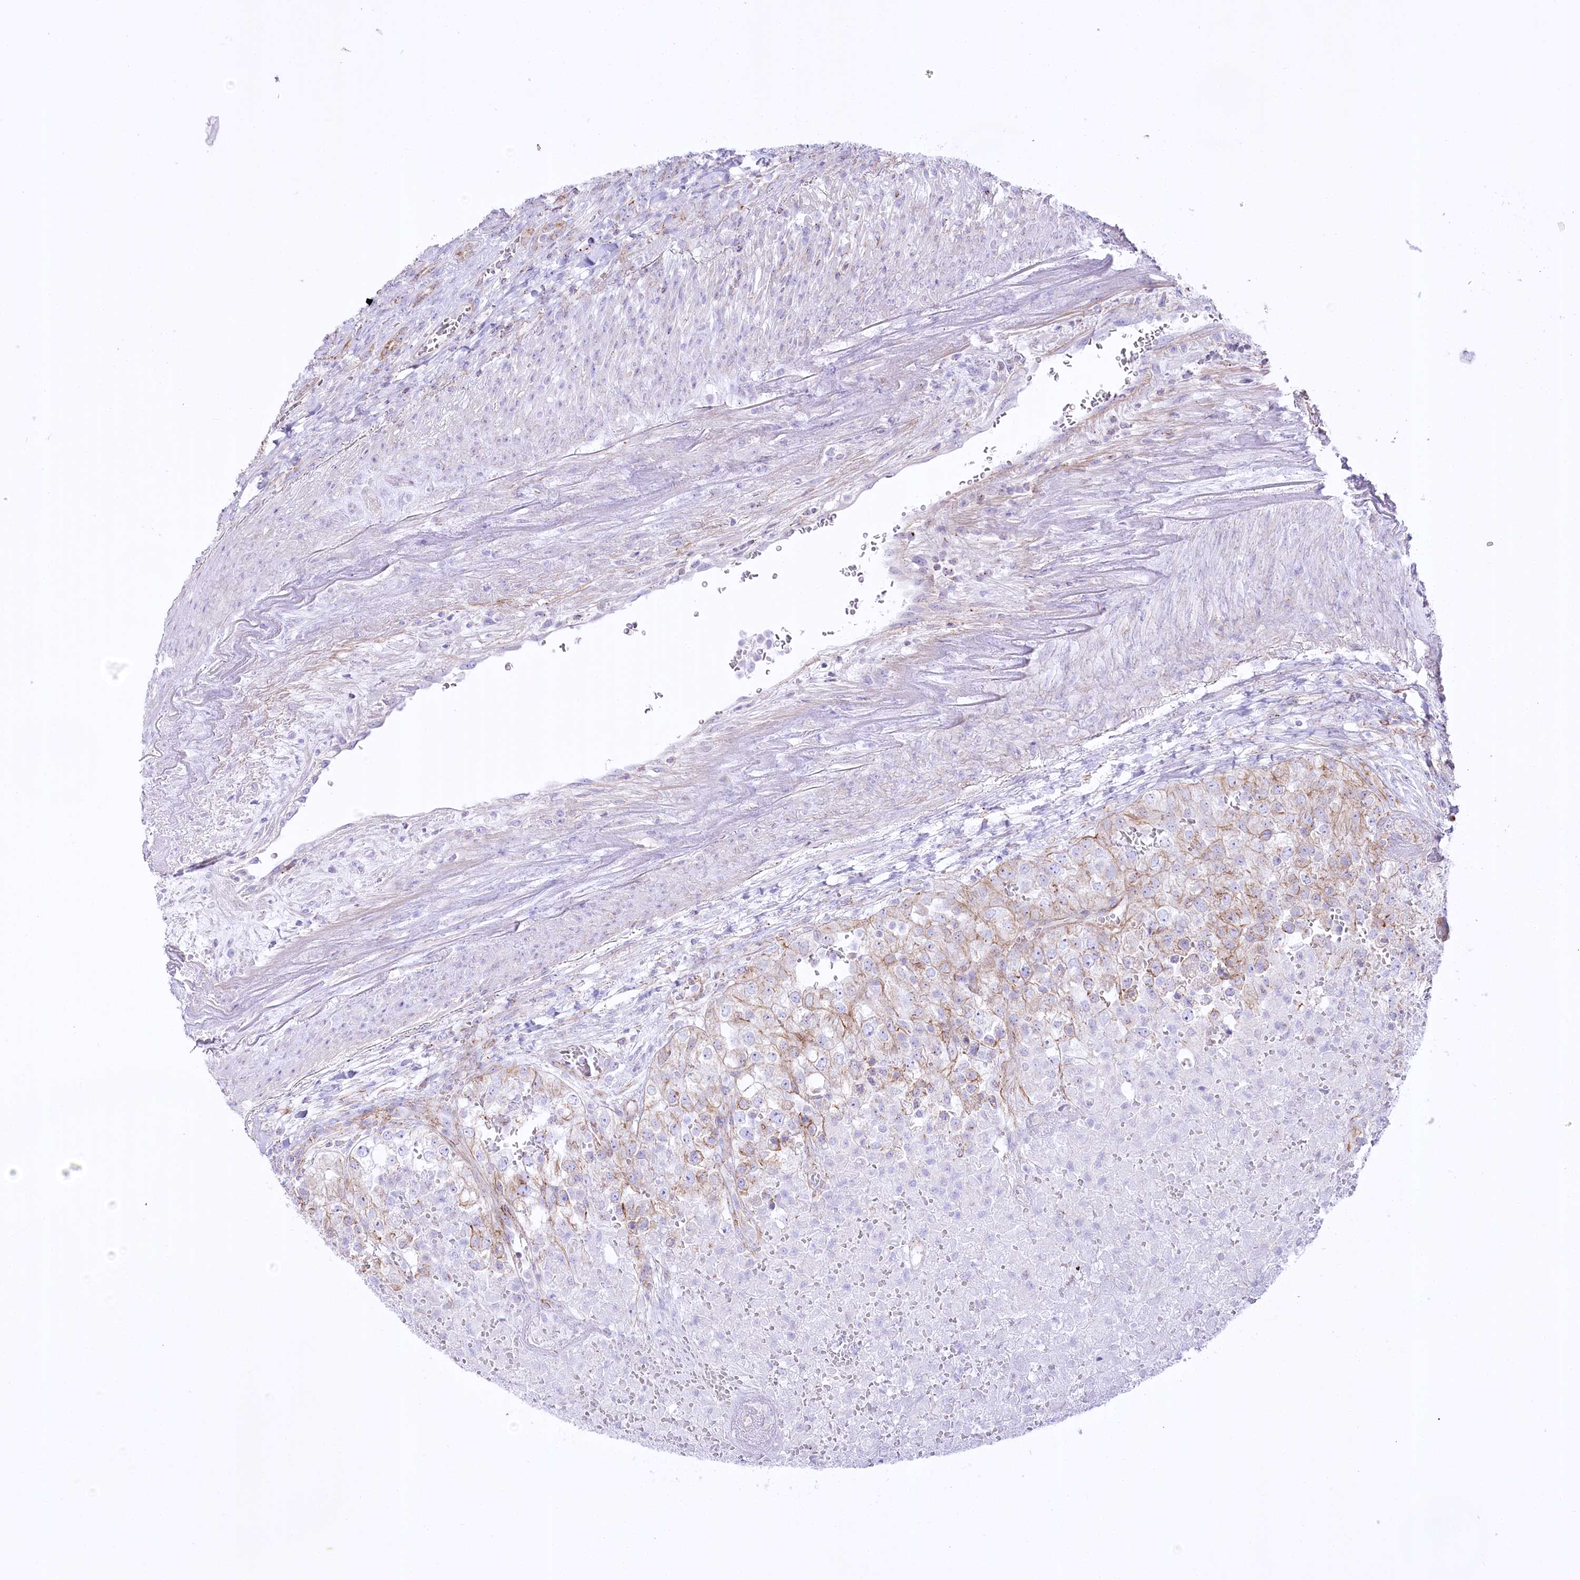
{"staining": {"intensity": "weak", "quantity": "<25%", "location": "cytoplasmic/membranous"}, "tissue": "renal cancer", "cell_type": "Tumor cells", "image_type": "cancer", "snomed": [{"axis": "morphology", "description": "Adenocarcinoma, NOS"}, {"axis": "topography", "description": "Kidney"}], "caption": "High magnification brightfield microscopy of renal adenocarcinoma stained with DAB (brown) and counterstained with hematoxylin (blue): tumor cells show no significant positivity.", "gene": "FAM216A", "patient": {"sex": "female", "age": 54}}